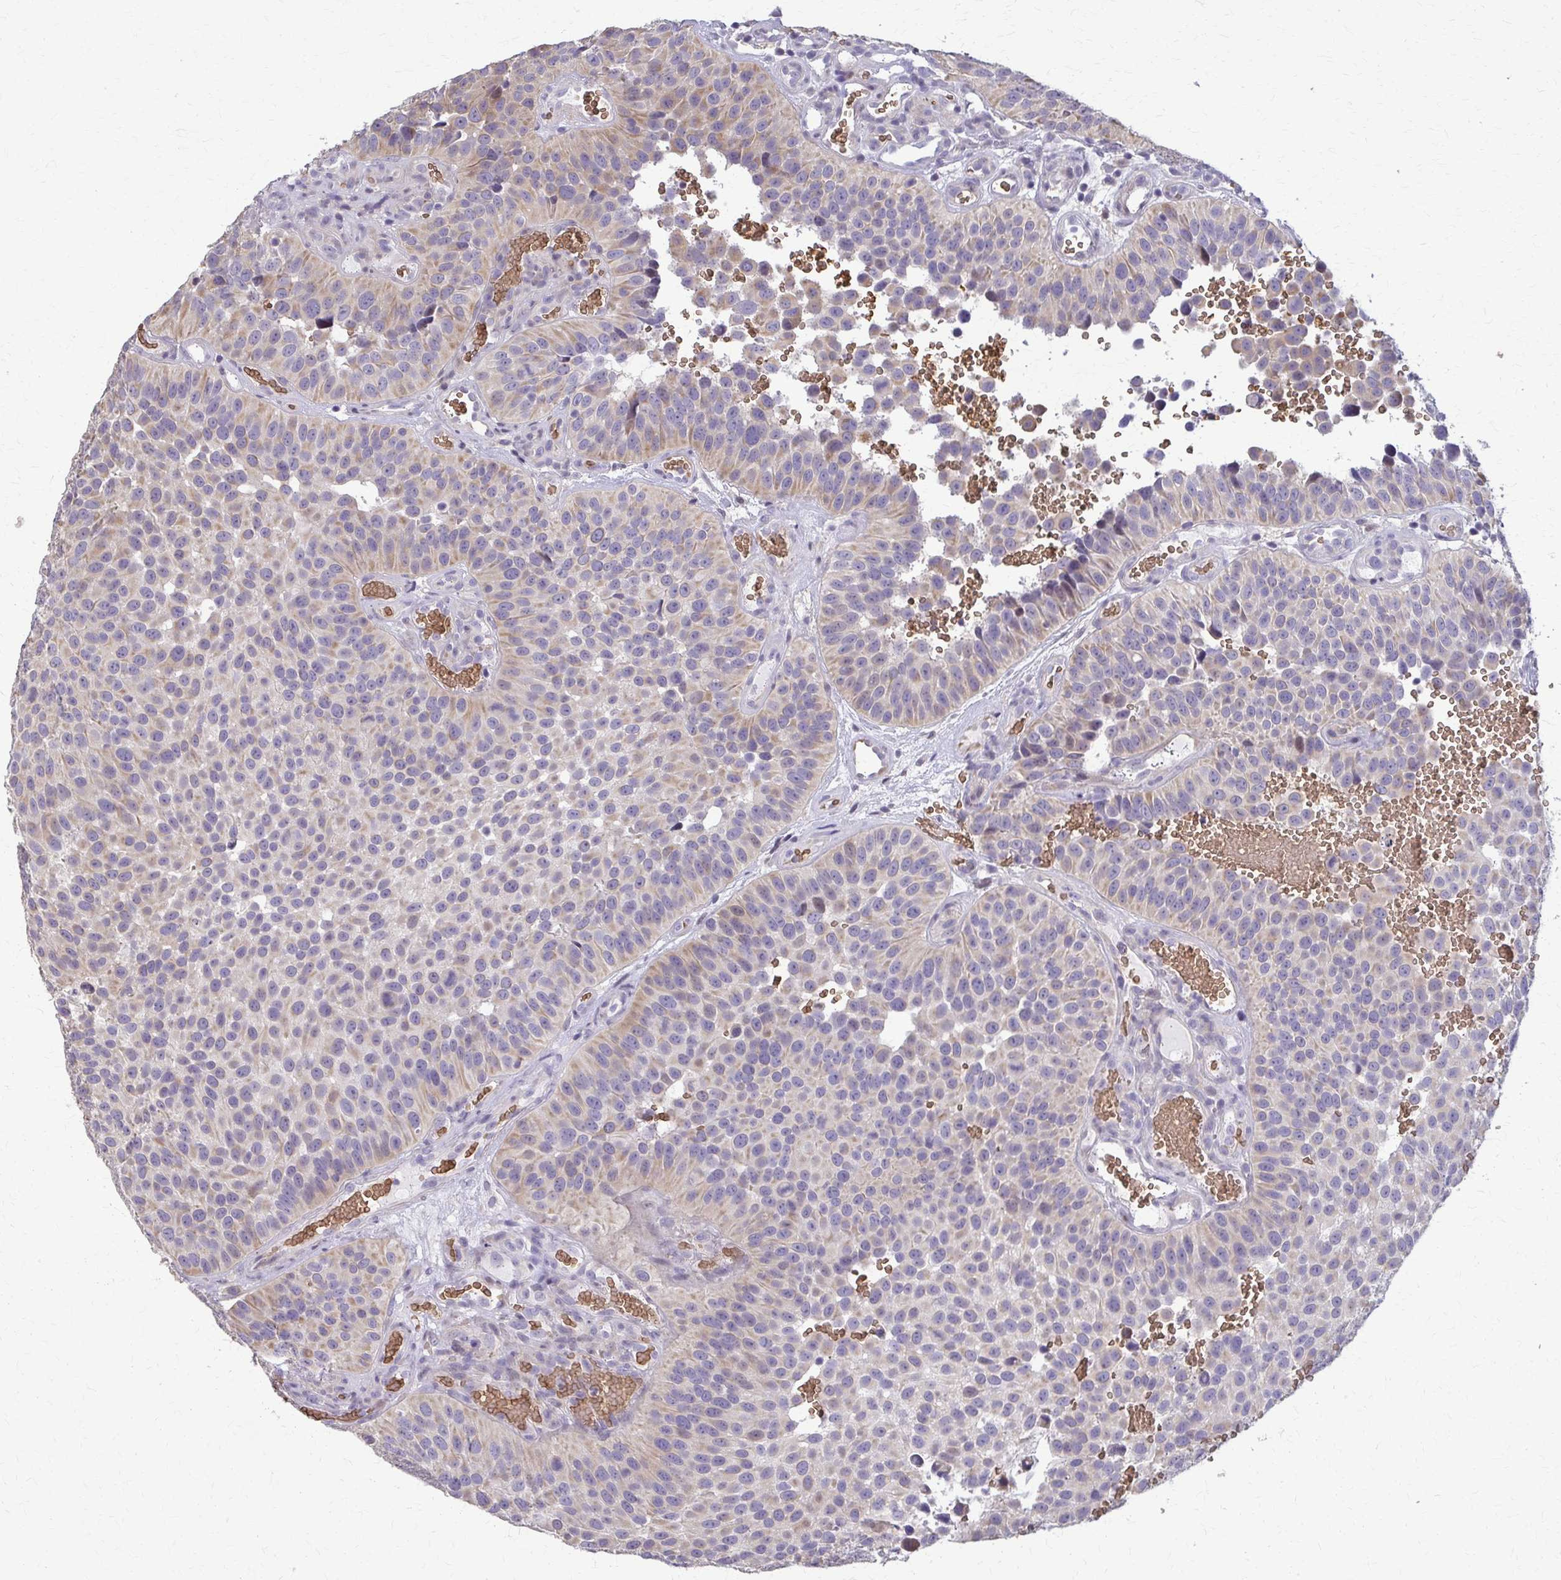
{"staining": {"intensity": "weak", "quantity": "<25%", "location": "cytoplasmic/membranous"}, "tissue": "urothelial cancer", "cell_type": "Tumor cells", "image_type": "cancer", "snomed": [{"axis": "morphology", "description": "Urothelial carcinoma, Low grade"}, {"axis": "topography", "description": "Urinary bladder"}], "caption": "A micrograph of urothelial cancer stained for a protein shows no brown staining in tumor cells.", "gene": "ZNF34", "patient": {"sex": "male", "age": 76}}